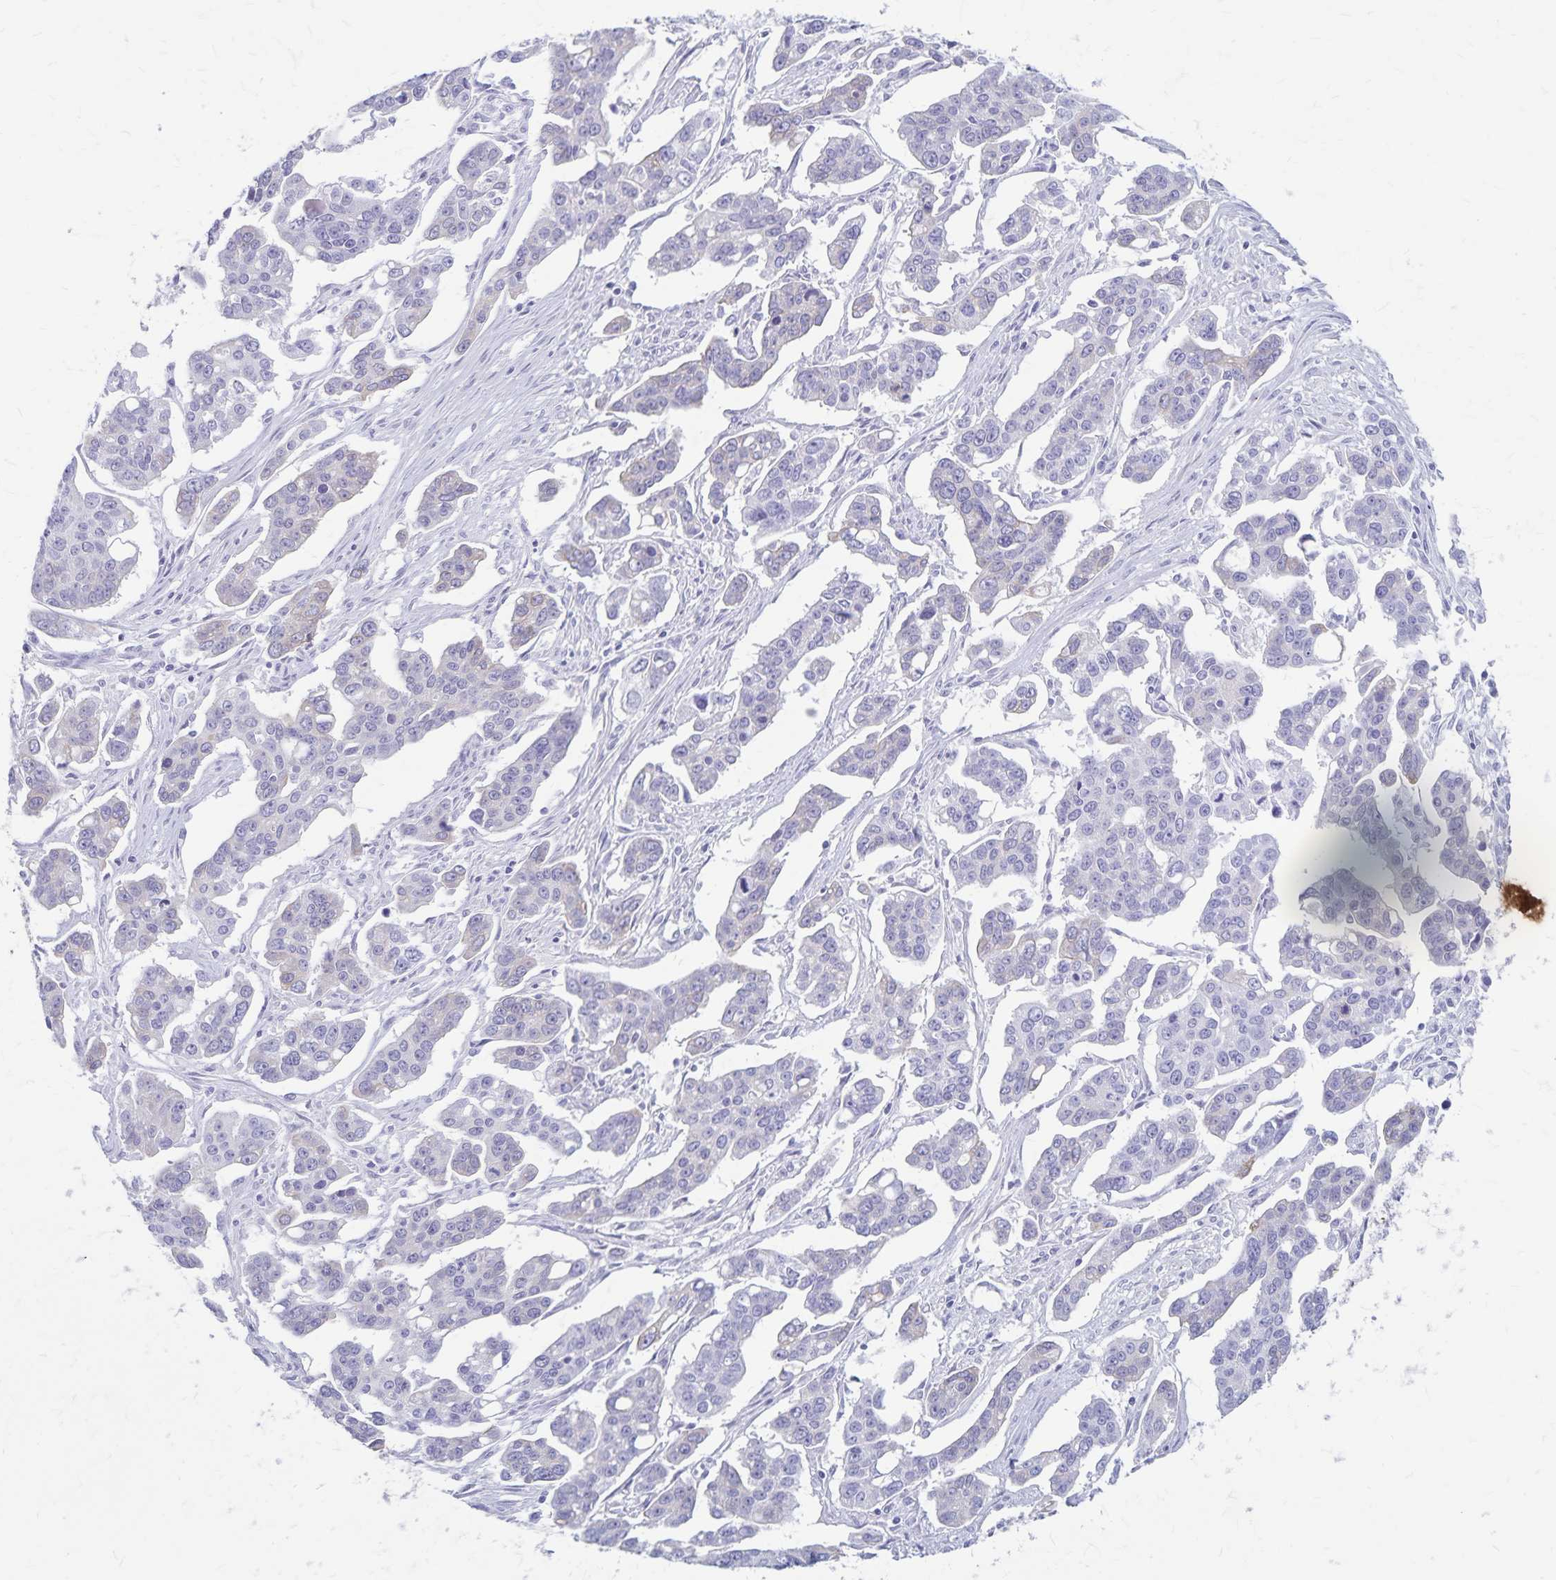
{"staining": {"intensity": "negative", "quantity": "none", "location": "none"}, "tissue": "ovarian cancer", "cell_type": "Tumor cells", "image_type": "cancer", "snomed": [{"axis": "morphology", "description": "Carcinoma, endometroid"}, {"axis": "topography", "description": "Ovary"}], "caption": "Photomicrograph shows no significant protein positivity in tumor cells of ovarian cancer.", "gene": "GPBAR1", "patient": {"sex": "female", "age": 78}}